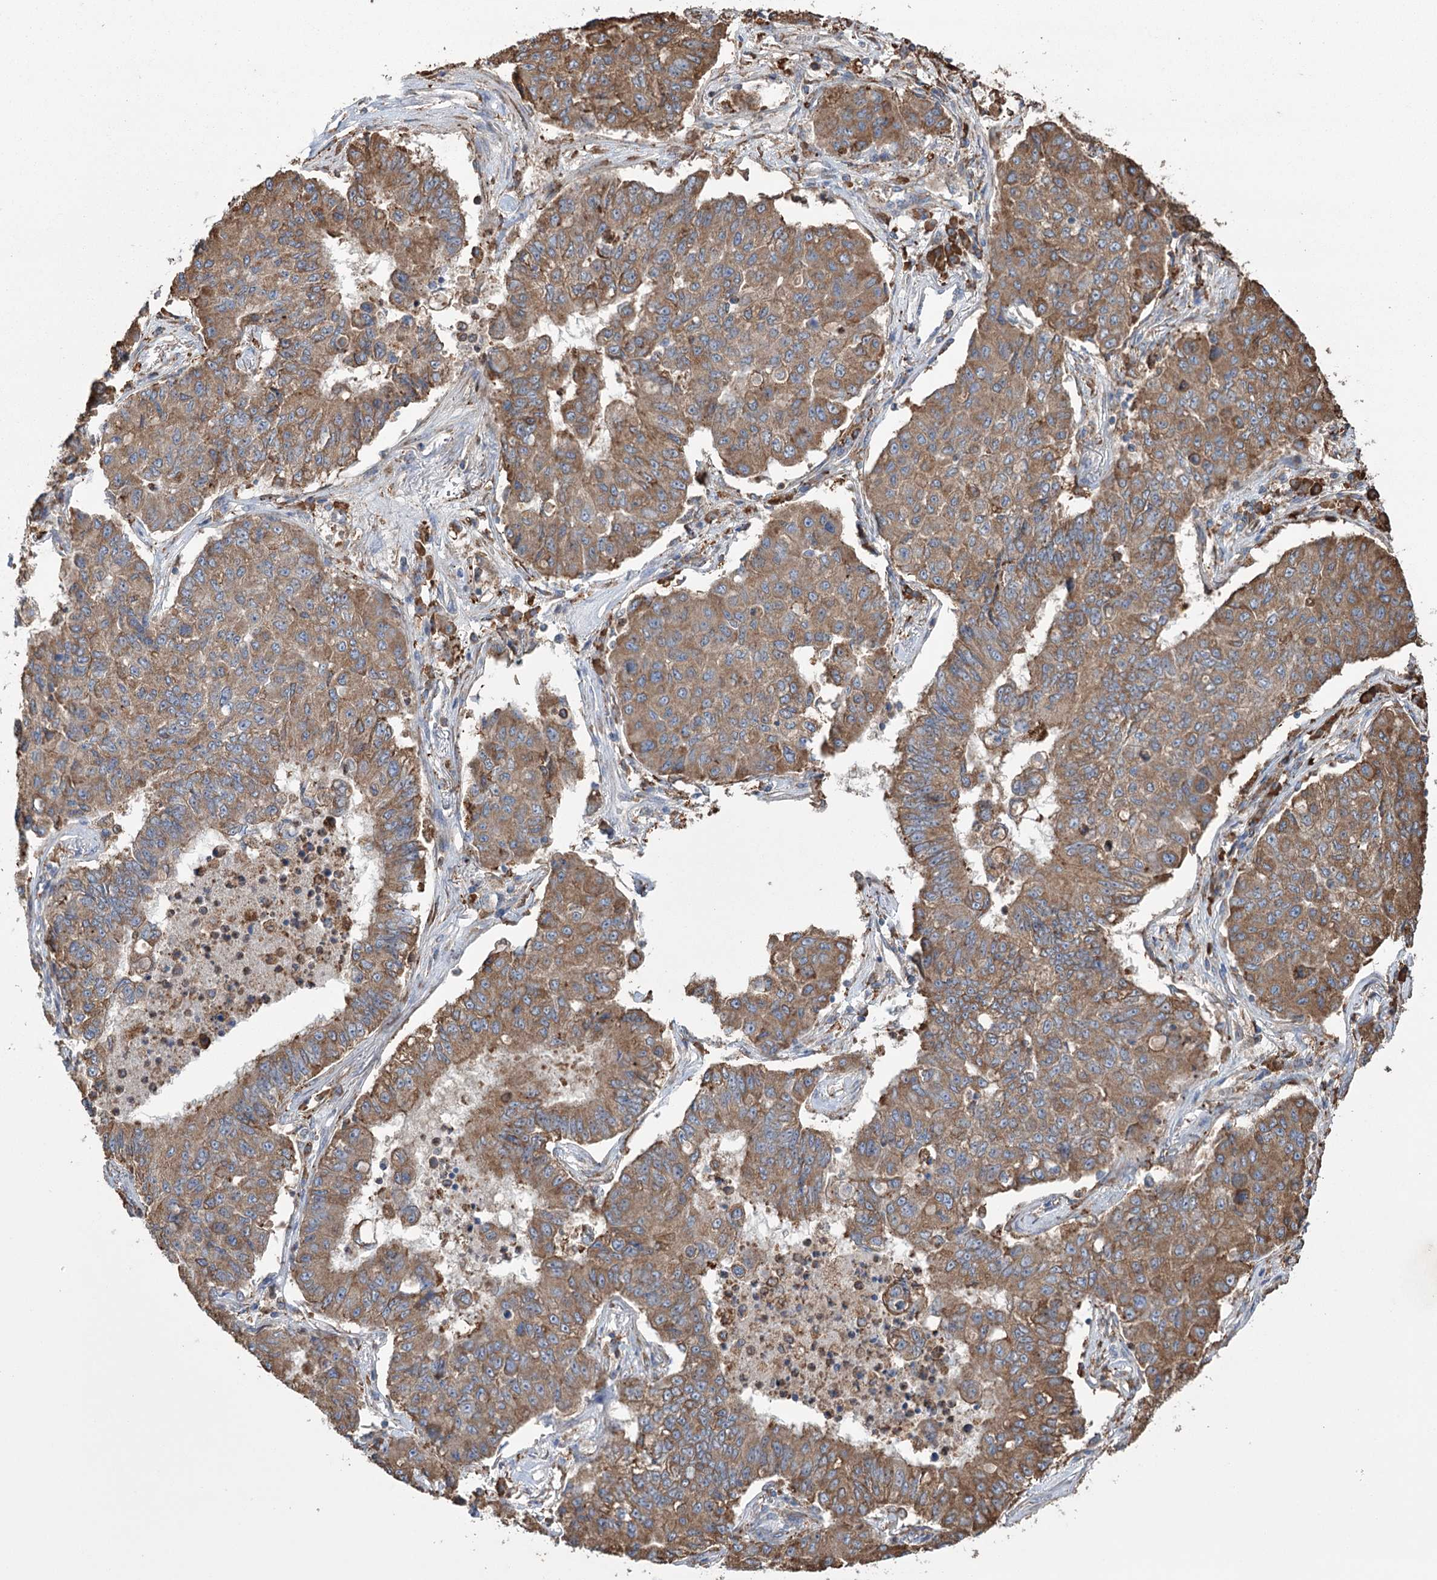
{"staining": {"intensity": "moderate", "quantity": ">75%", "location": "cytoplasmic/membranous"}, "tissue": "lung cancer", "cell_type": "Tumor cells", "image_type": "cancer", "snomed": [{"axis": "morphology", "description": "Squamous cell carcinoma, NOS"}, {"axis": "topography", "description": "Lung"}], "caption": "An IHC image of tumor tissue is shown. Protein staining in brown labels moderate cytoplasmic/membranous positivity in squamous cell carcinoma (lung) within tumor cells.", "gene": "TRIM71", "patient": {"sex": "male", "age": 74}}